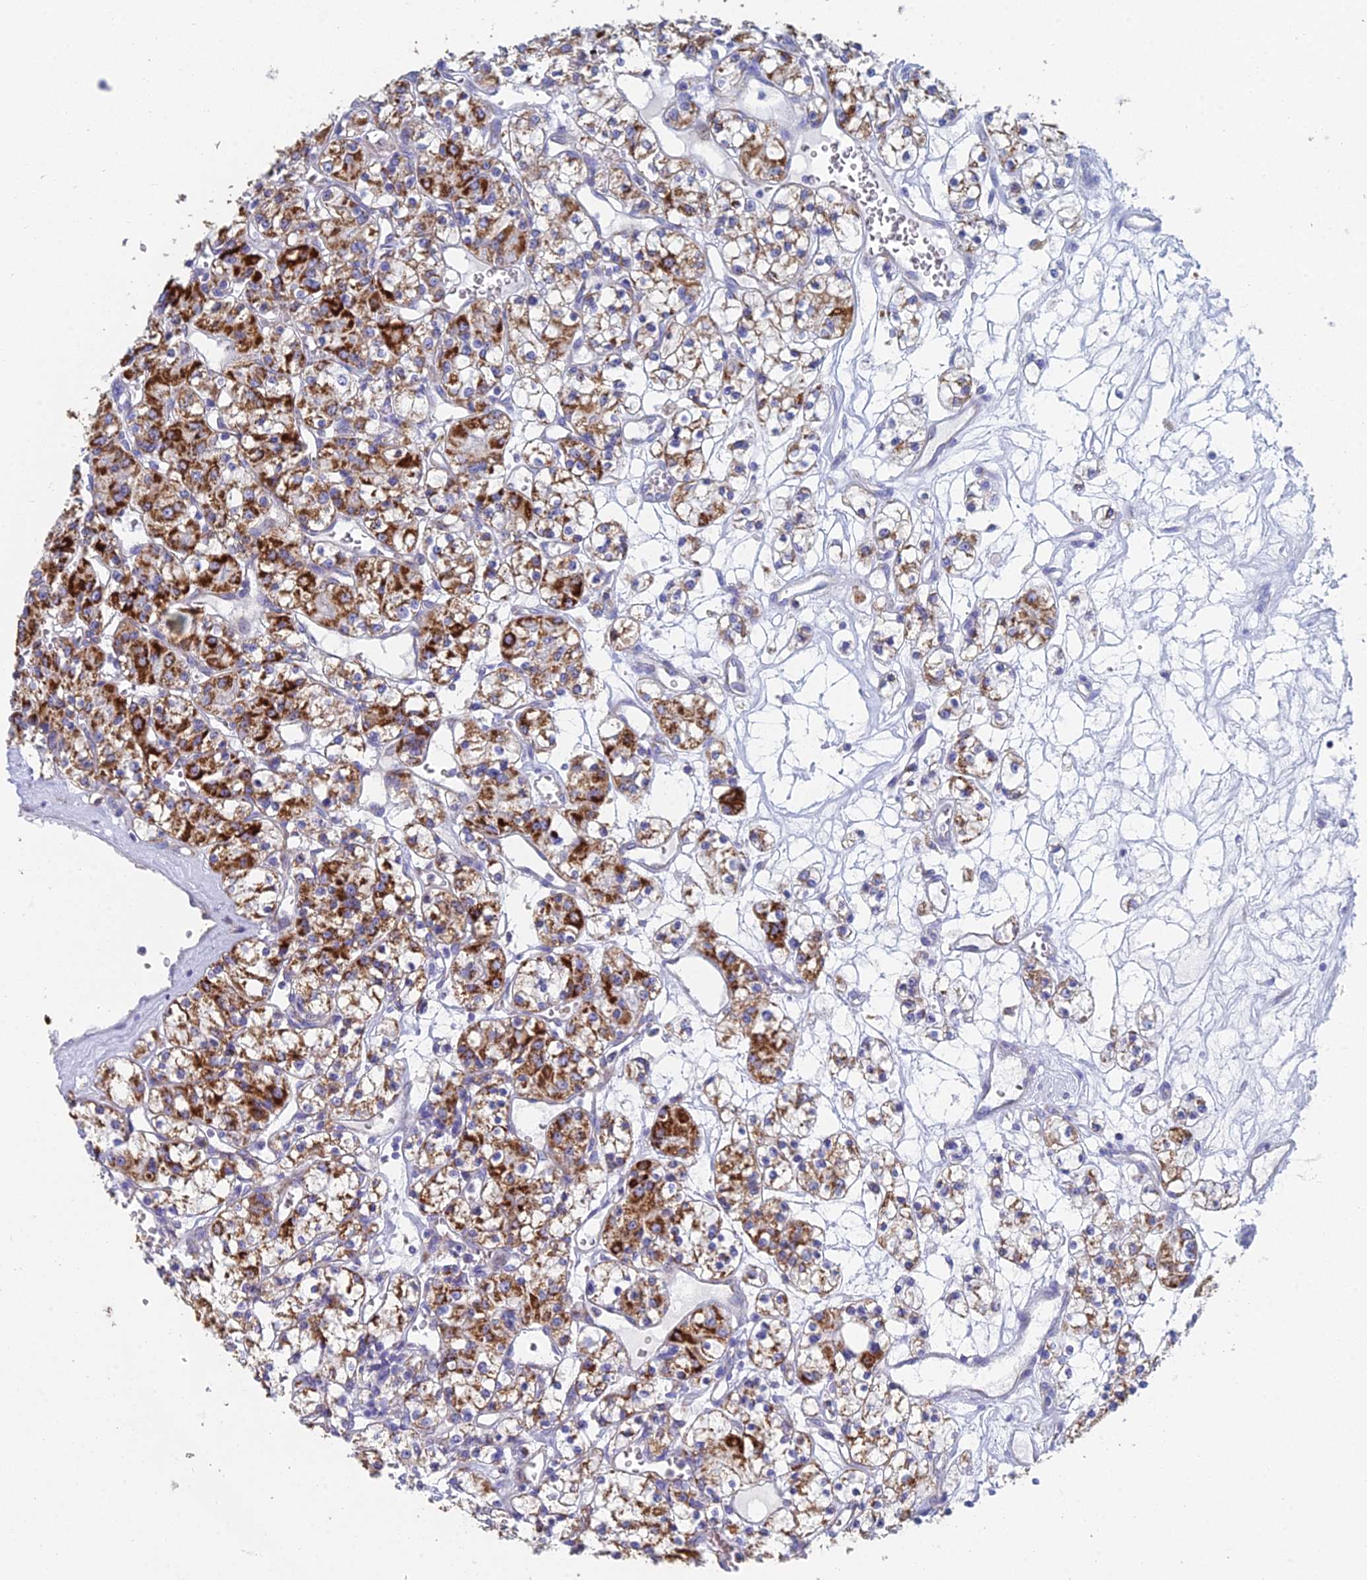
{"staining": {"intensity": "strong", "quantity": "25%-75%", "location": "cytoplasmic/membranous"}, "tissue": "renal cancer", "cell_type": "Tumor cells", "image_type": "cancer", "snomed": [{"axis": "morphology", "description": "Adenocarcinoma, NOS"}, {"axis": "topography", "description": "Kidney"}], "caption": "A brown stain shows strong cytoplasmic/membranous staining of a protein in human renal cancer tumor cells. The staining is performed using DAB brown chromogen to label protein expression. The nuclei are counter-stained blue using hematoxylin.", "gene": "CRACR2B", "patient": {"sex": "female", "age": 59}}